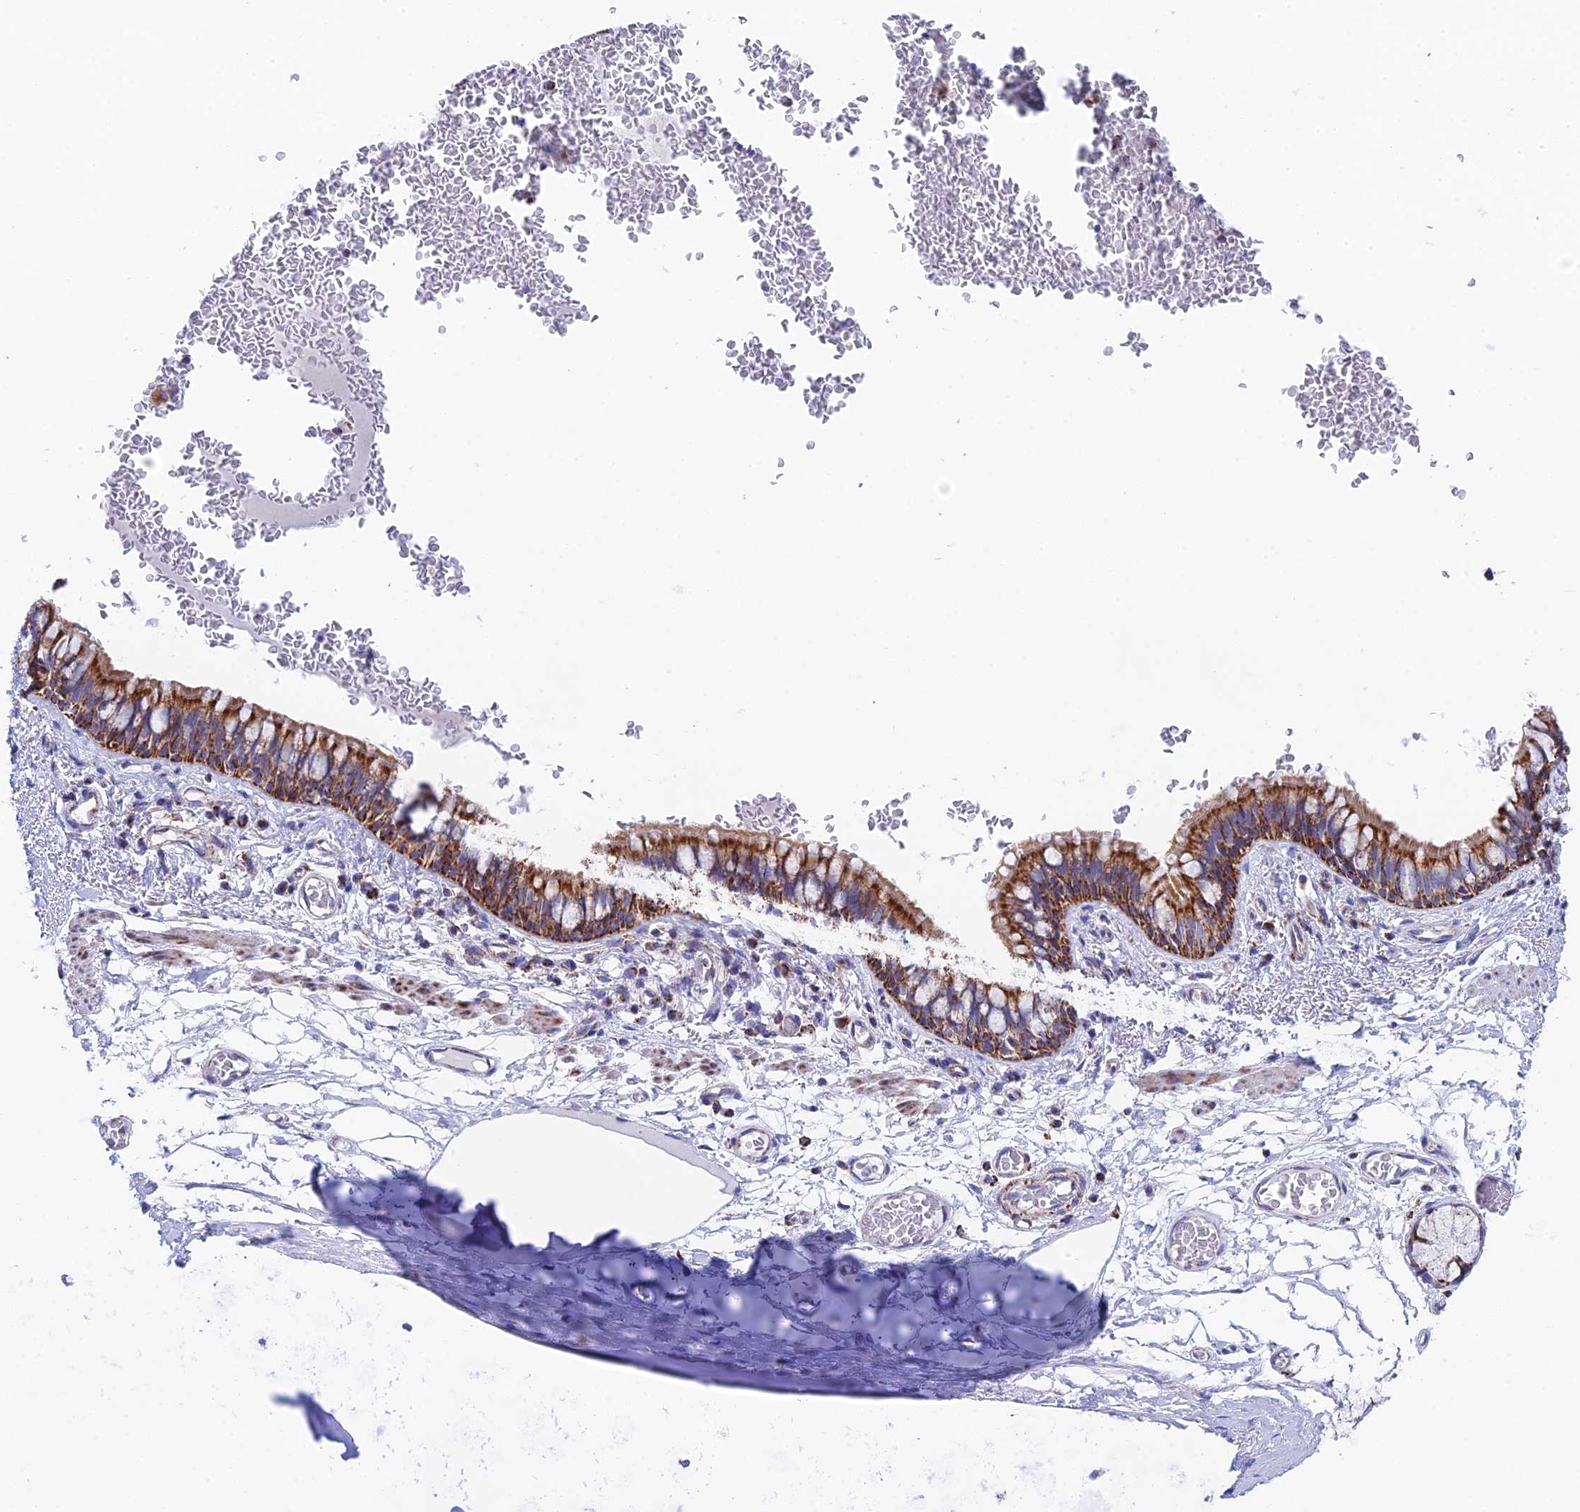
{"staining": {"intensity": "moderate", "quantity": ">75%", "location": "cytoplasmic/membranous"}, "tissue": "bronchus", "cell_type": "Respiratory epithelial cells", "image_type": "normal", "snomed": [{"axis": "morphology", "description": "Normal tissue, NOS"}, {"axis": "topography", "description": "Cartilage tissue"}, {"axis": "topography", "description": "Bronchus"}], "caption": "This micrograph shows normal bronchus stained with immunohistochemistry (IHC) to label a protein in brown. The cytoplasmic/membranous of respiratory epithelial cells show moderate positivity for the protein. Nuclei are counter-stained blue.", "gene": "NDUFA5", "patient": {"sex": "female", "age": 36}}